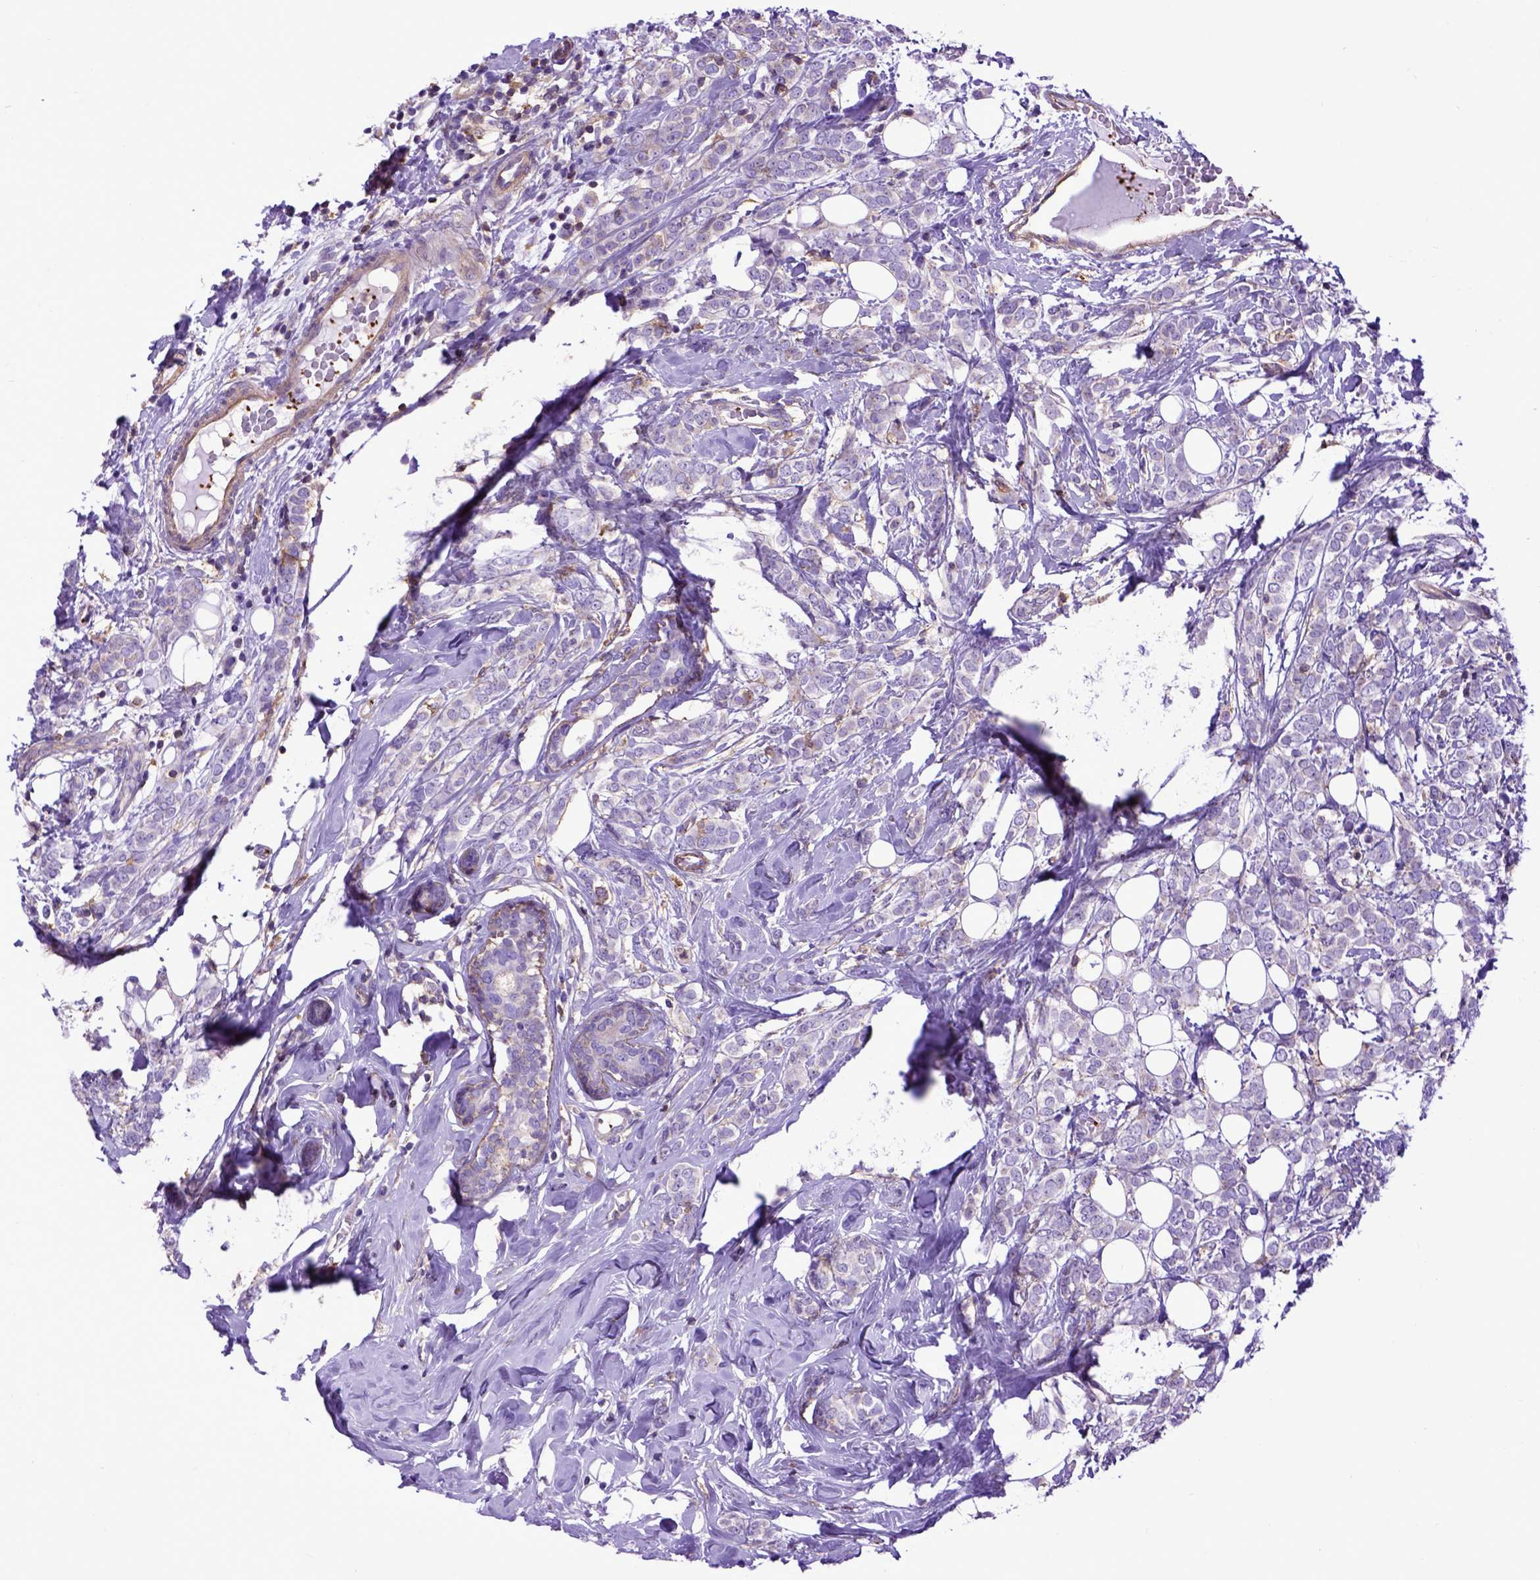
{"staining": {"intensity": "negative", "quantity": "none", "location": "none"}, "tissue": "breast cancer", "cell_type": "Tumor cells", "image_type": "cancer", "snomed": [{"axis": "morphology", "description": "Lobular carcinoma"}, {"axis": "topography", "description": "Breast"}], "caption": "Immunohistochemistry (IHC) photomicrograph of lobular carcinoma (breast) stained for a protein (brown), which shows no staining in tumor cells.", "gene": "ASAH2", "patient": {"sex": "female", "age": 49}}